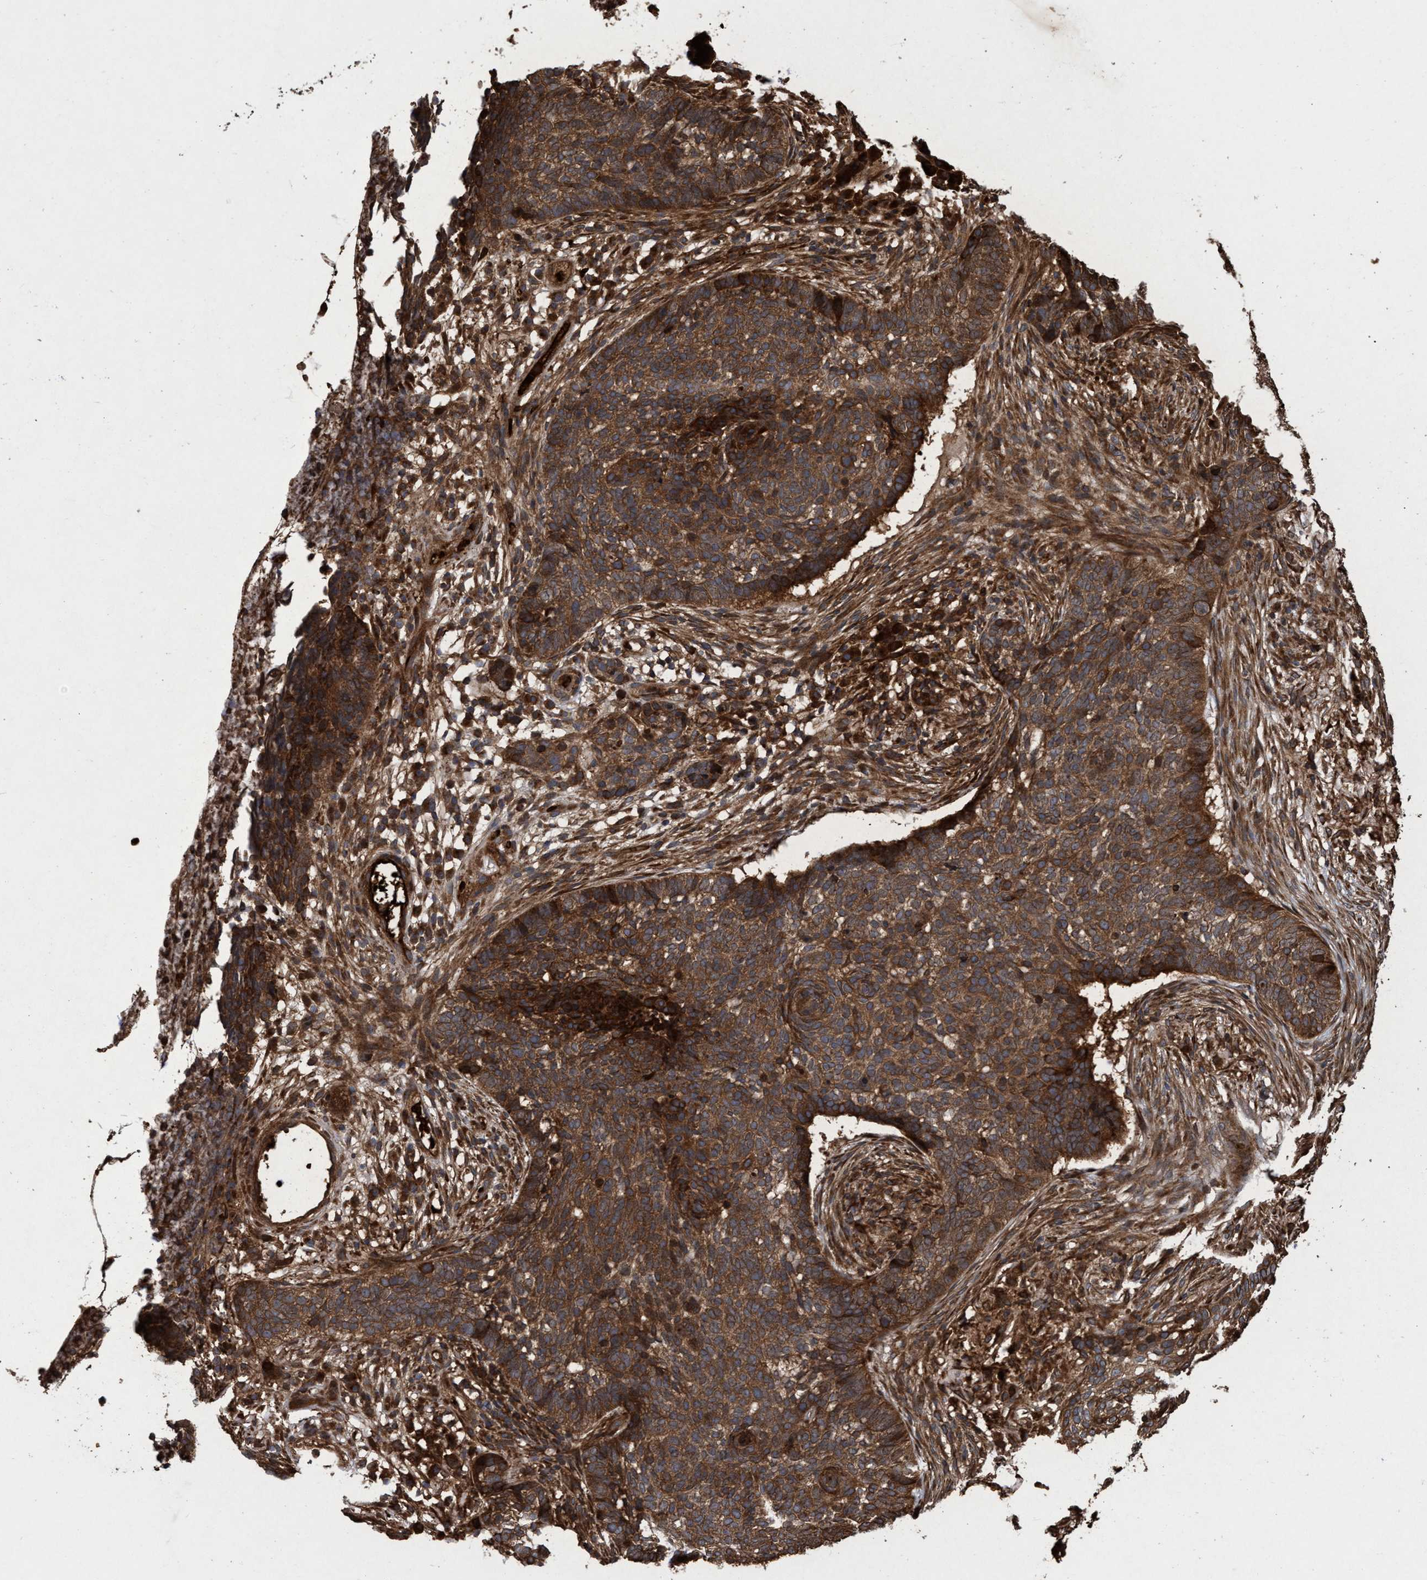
{"staining": {"intensity": "strong", "quantity": ">75%", "location": "cytoplasmic/membranous"}, "tissue": "skin cancer", "cell_type": "Tumor cells", "image_type": "cancer", "snomed": [{"axis": "morphology", "description": "Basal cell carcinoma"}, {"axis": "topography", "description": "Skin"}], "caption": "Brown immunohistochemical staining in human skin cancer (basal cell carcinoma) exhibits strong cytoplasmic/membranous expression in about >75% of tumor cells. The staining was performed using DAB (3,3'-diaminobenzidine) to visualize the protein expression in brown, while the nuclei were stained in blue with hematoxylin (Magnification: 20x).", "gene": "CHMP6", "patient": {"sex": "male", "age": 85}}